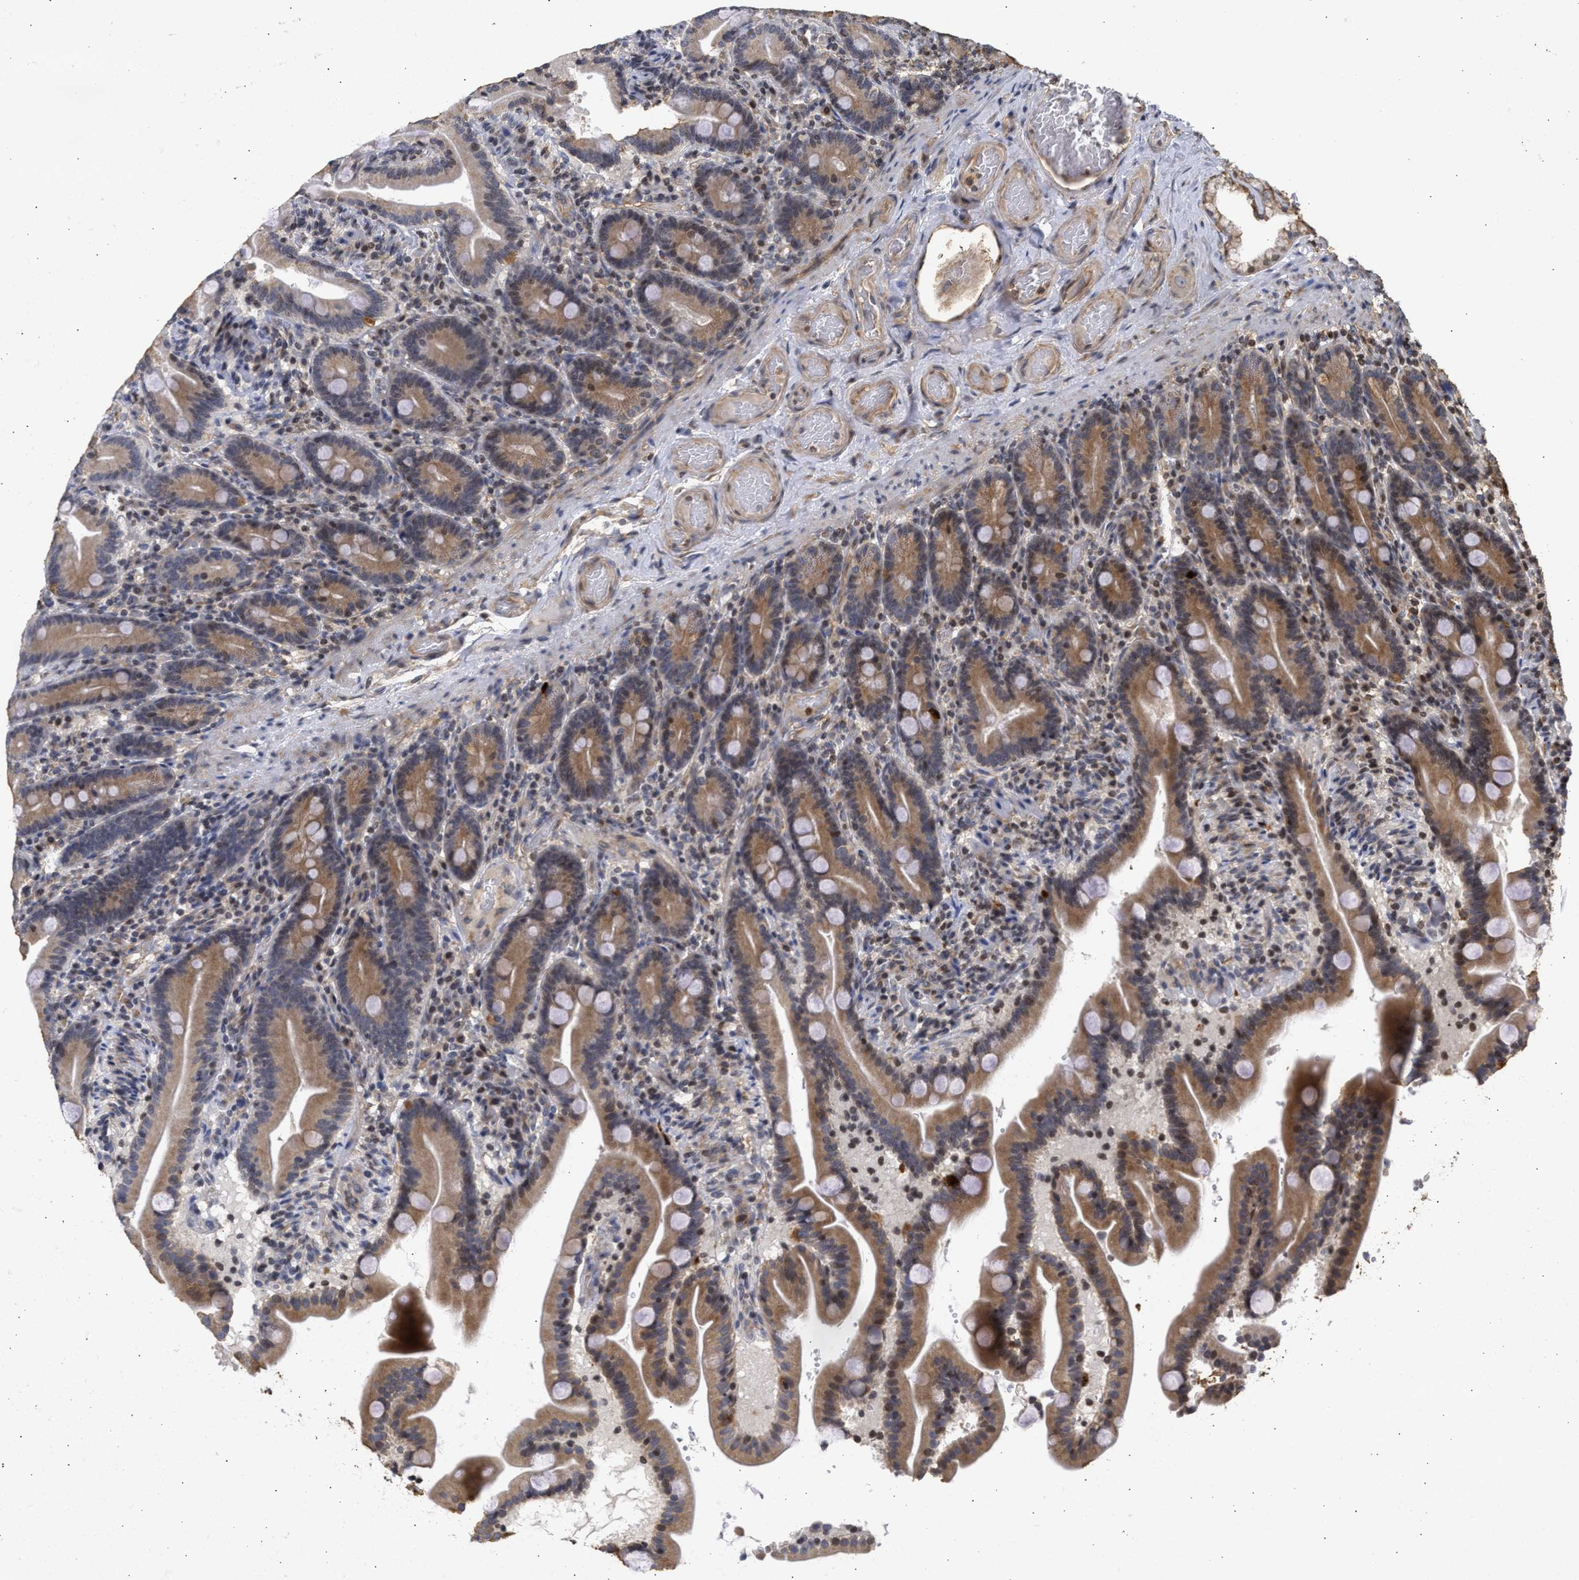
{"staining": {"intensity": "moderate", "quantity": ">75%", "location": "cytoplasmic/membranous,nuclear"}, "tissue": "duodenum", "cell_type": "Glandular cells", "image_type": "normal", "snomed": [{"axis": "morphology", "description": "Normal tissue, NOS"}, {"axis": "topography", "description": "Duodenum"}], "caption": "Brown immunohistochemical staining in normal duodenum shows moderate cytoplasmic/membranous,nuclear positivity in approximately >75% of glandular cells.", "gene": "ENSG00000142539", "patient": {"sex": "male", "age": 54}}